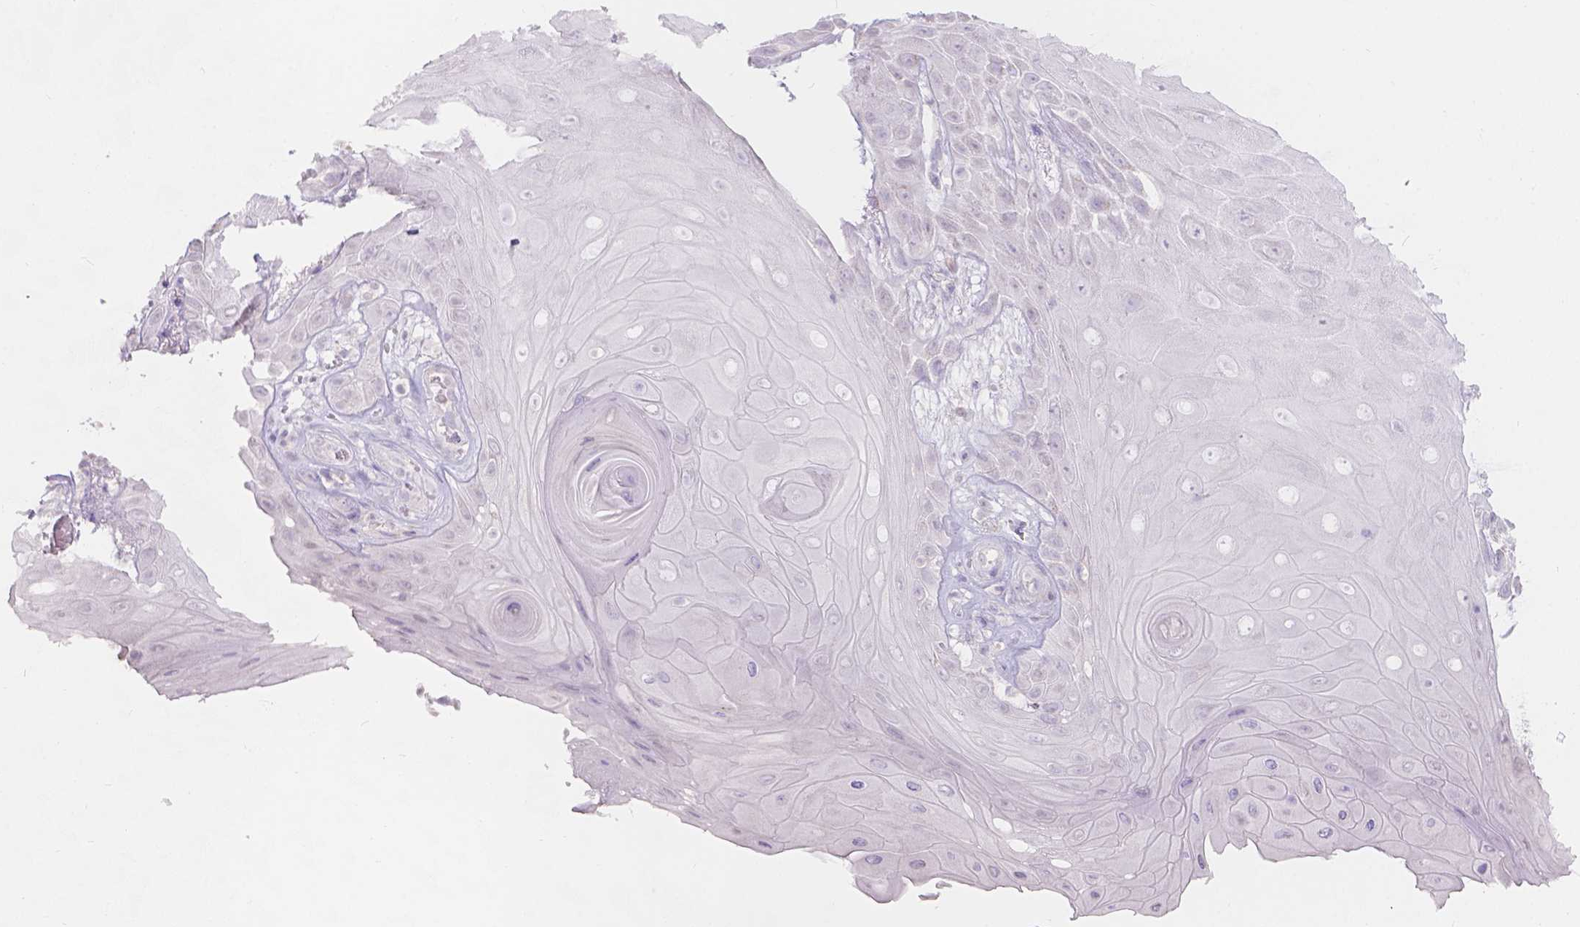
{"staining": {"intensity": "negative", "quantity": "none", "location": "none"}, "tissue": "skin cancer", "cell_type": "Tumor cells", "image_type": "cancer", "snomed": [{"axis": "morphology", "description": "Squamous cell carcinoma, NOS"}, {"axis": "topography", "description": "Skin"}], "caption": "This histopathology image is of squamous cell carcinoma (skin) stained with IHC to label a protein in brown with the nuclei are counter-stained blue. There is no expression in tumor cells.", "gene": "HTN3", "patient": {"sex": "male", "age": 62}}